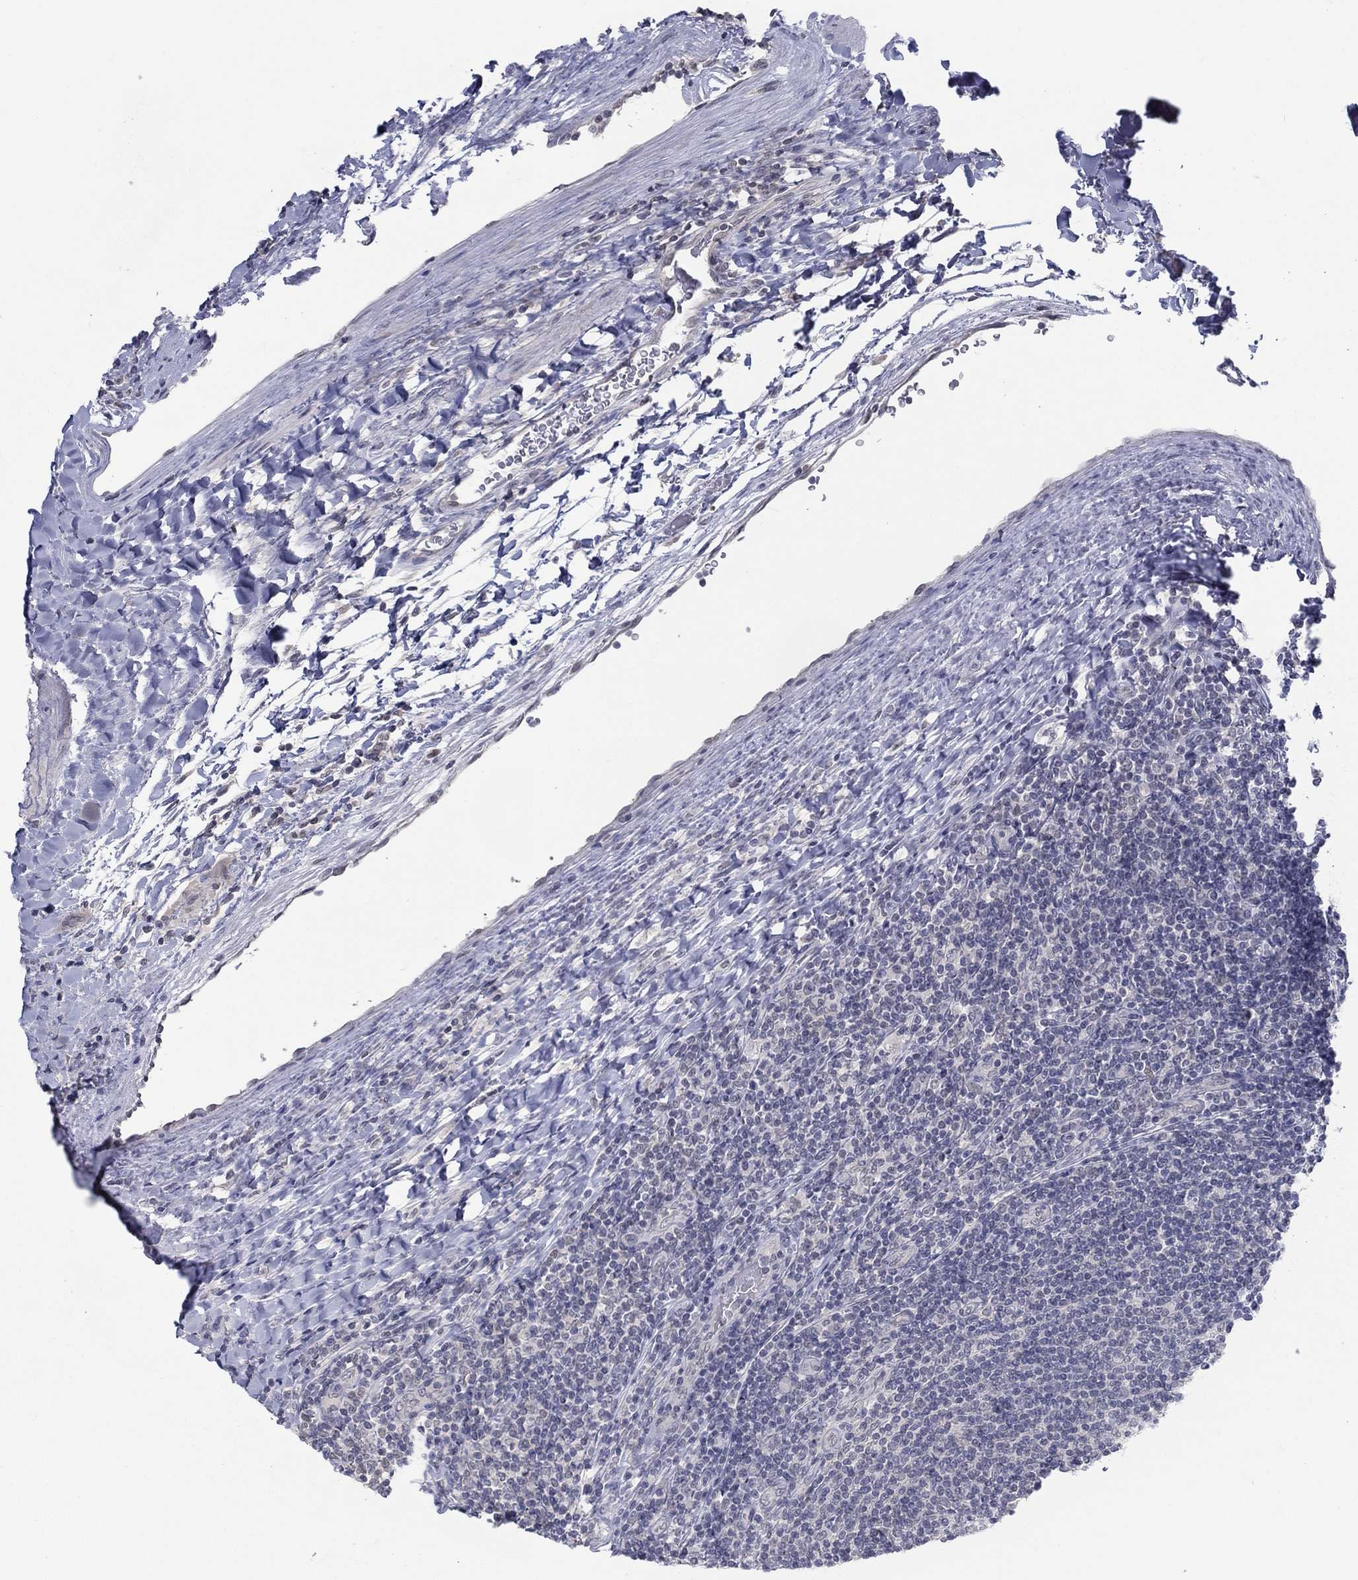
{"staining": {"intensity": "negative", "quantity": "none", "location": "none"}, "tissue": "lymphoma", "cell_type": "Tumor cells", "image_type": "cancer", "snomed": [{"axis": "morphology", "description": "Hodgkin's disease, NOS"}, {"axis": "topography", "description": "Lymph node"}], "caption": "The IHC photomicrograph has no significant positivity in tumor cells of lymphoma tissue.", "gene": "SLC22A2", "patient": {"sex": "male", "age": 40}}